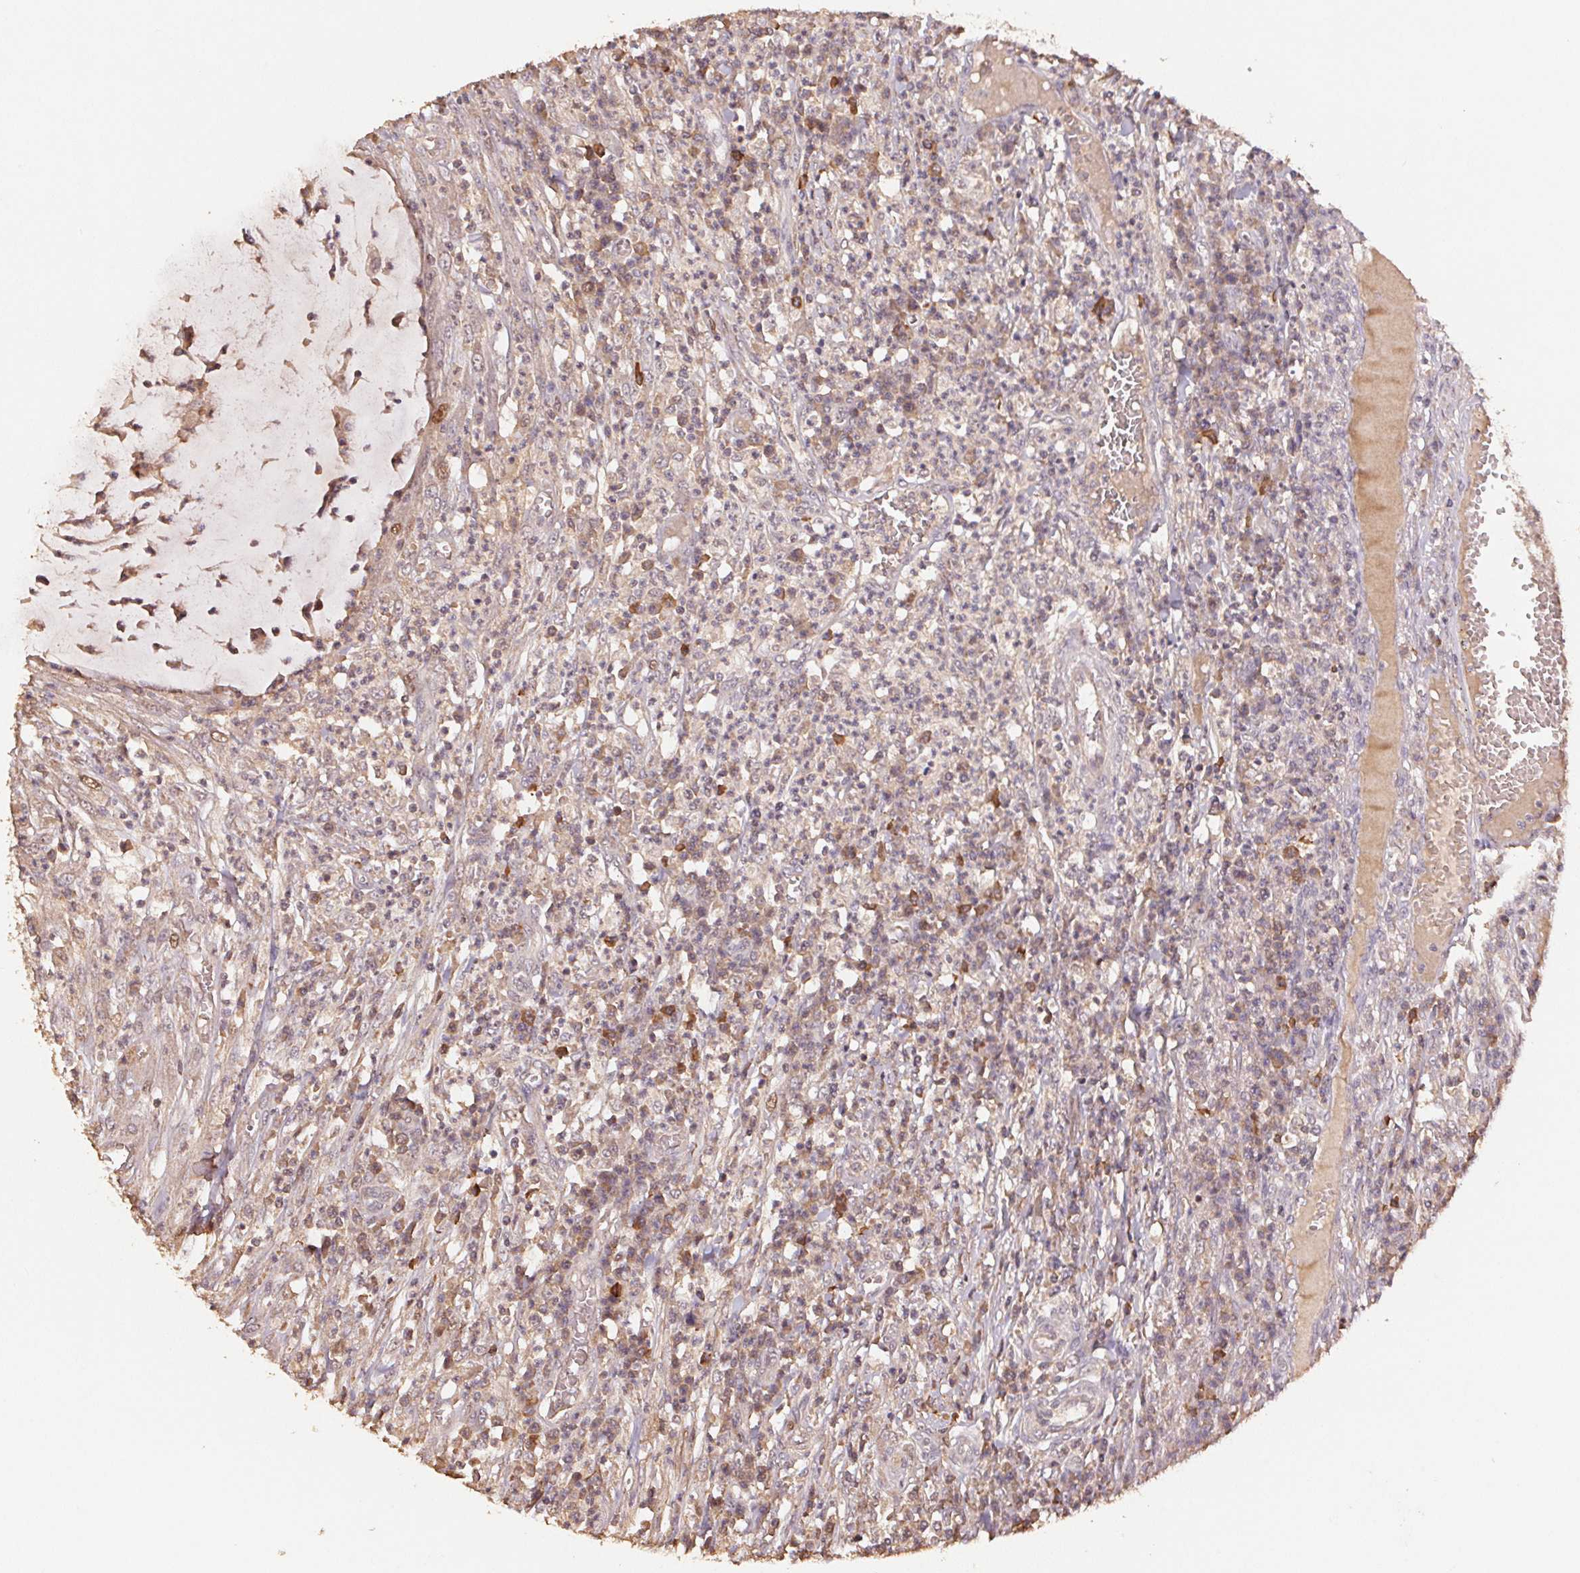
{"staining": {"intensity": "weak", "quantity": ">75%", "location": "cytoplasmic/membranous"}, "tissue": "colorectal cancer", "cell_type": "Tumor cells", "image_type": "cancer", "snomed": [{"axis": "morphology", "description": "Adenocarcinoma, NOS"}, {"axis": "topography", "description": "Colon"}], "caption": "Immunohistochemical staining of human adenocarcinoma (colorectal) displays weak cytoplasmic/membranous protein positivity in about >75% of tumor cells.", "gene": "CENPF", "patient": {"sex": "male", "age": 65}}